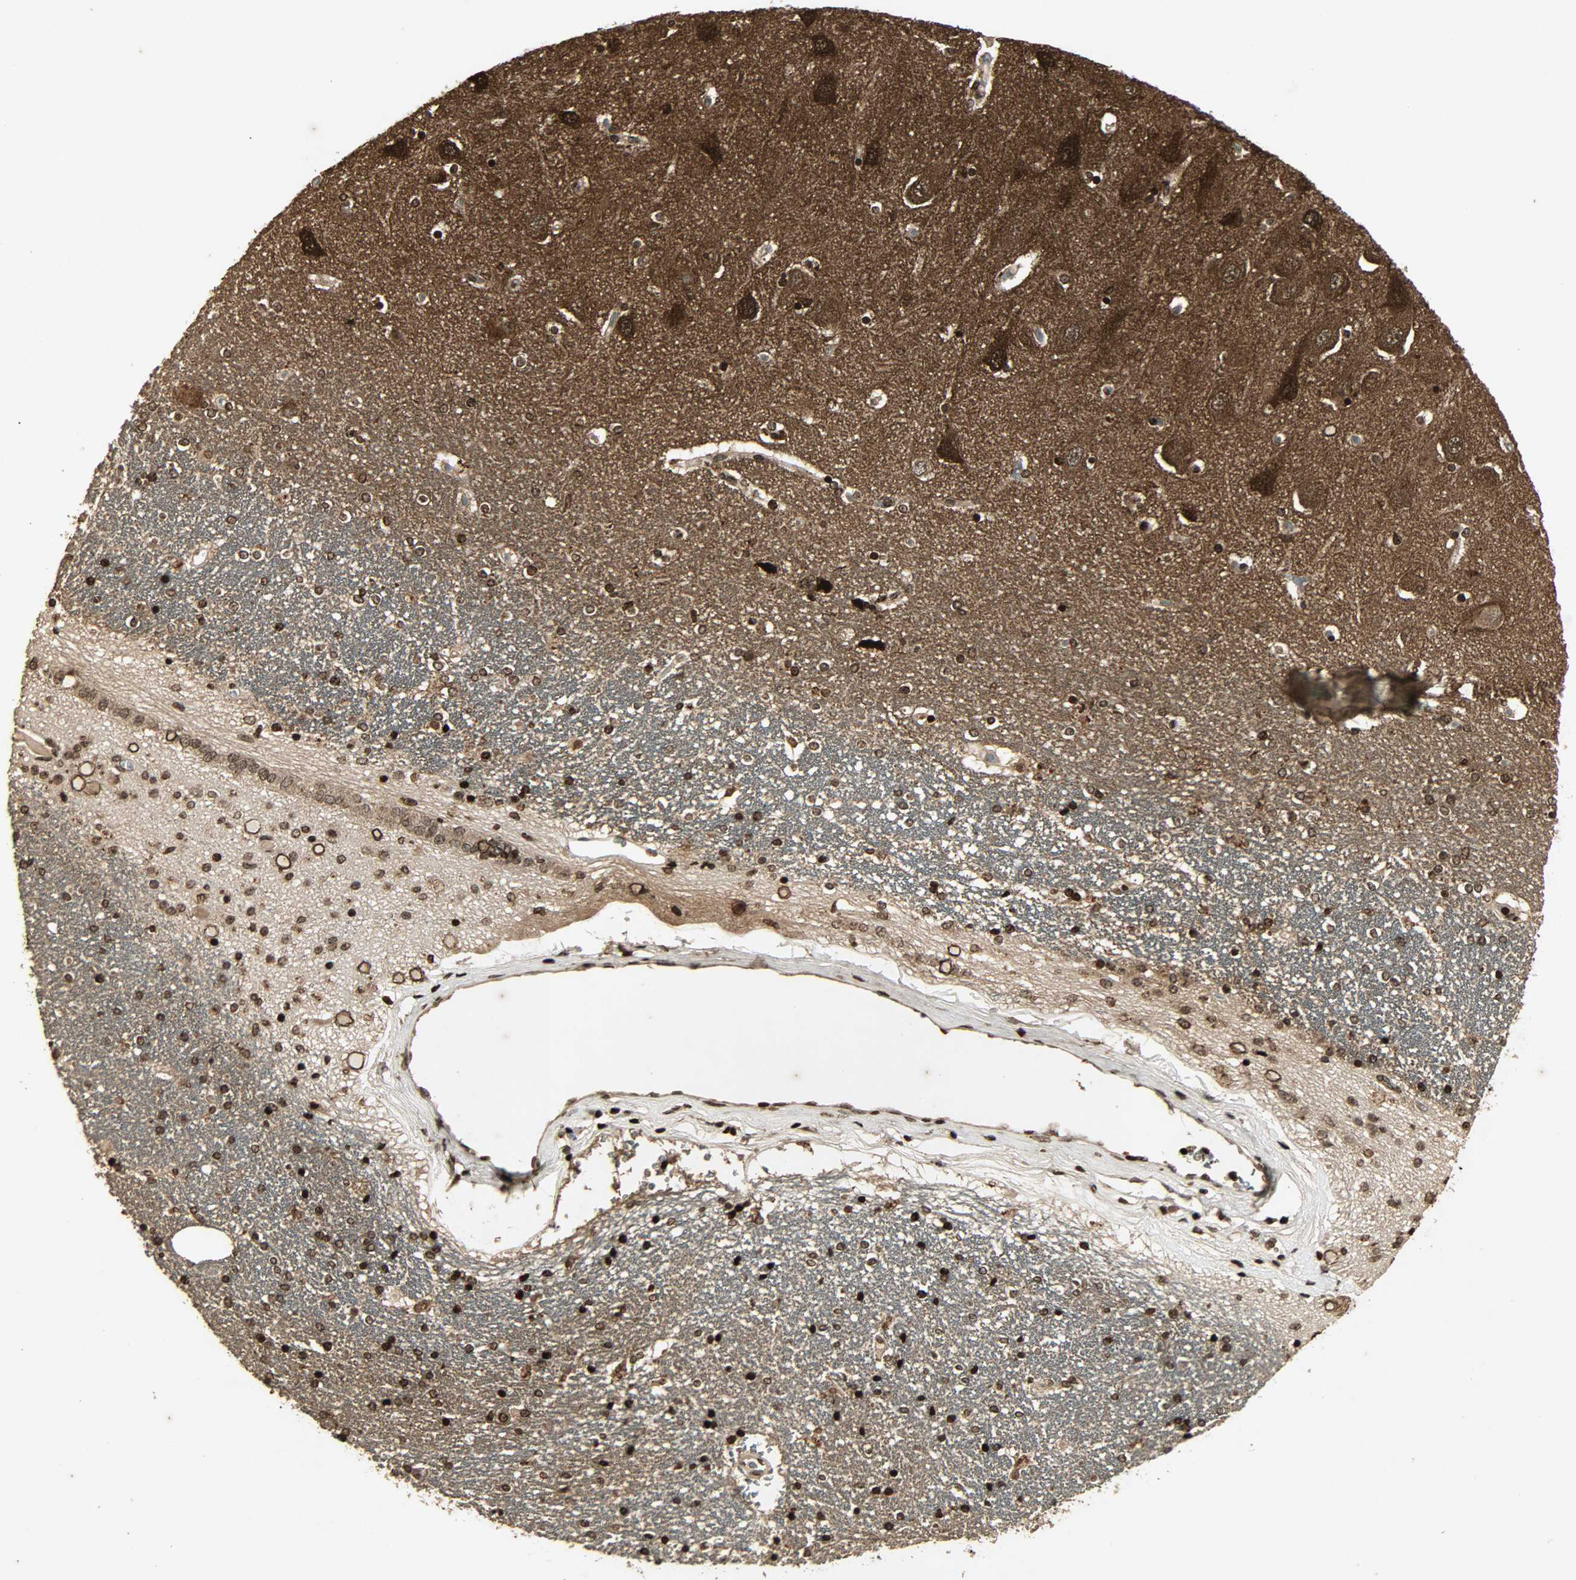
{"staining": {"intensity": "strong", "quantity": ">75%", "location": "cytoplasmic/membranous,nuclear"}, "tissue": "hippocampus", "cell_type": "Glial cells", "image_type": "normal", "snomed": [{"axis": "morphology", "description": "Normal tissue, NOS"}, {"axis": "topography", "description": "Hippocampus"}], "caption": "A brown stain shows strong cytoplasmic/membranous,nuclear positivity of a protein in glial cells of benign human hippocampus. (IHC, brightfield microscopy, high magnification).", "gene": "PPP3R1", "patient": {"sex": "female", "age": 54}}